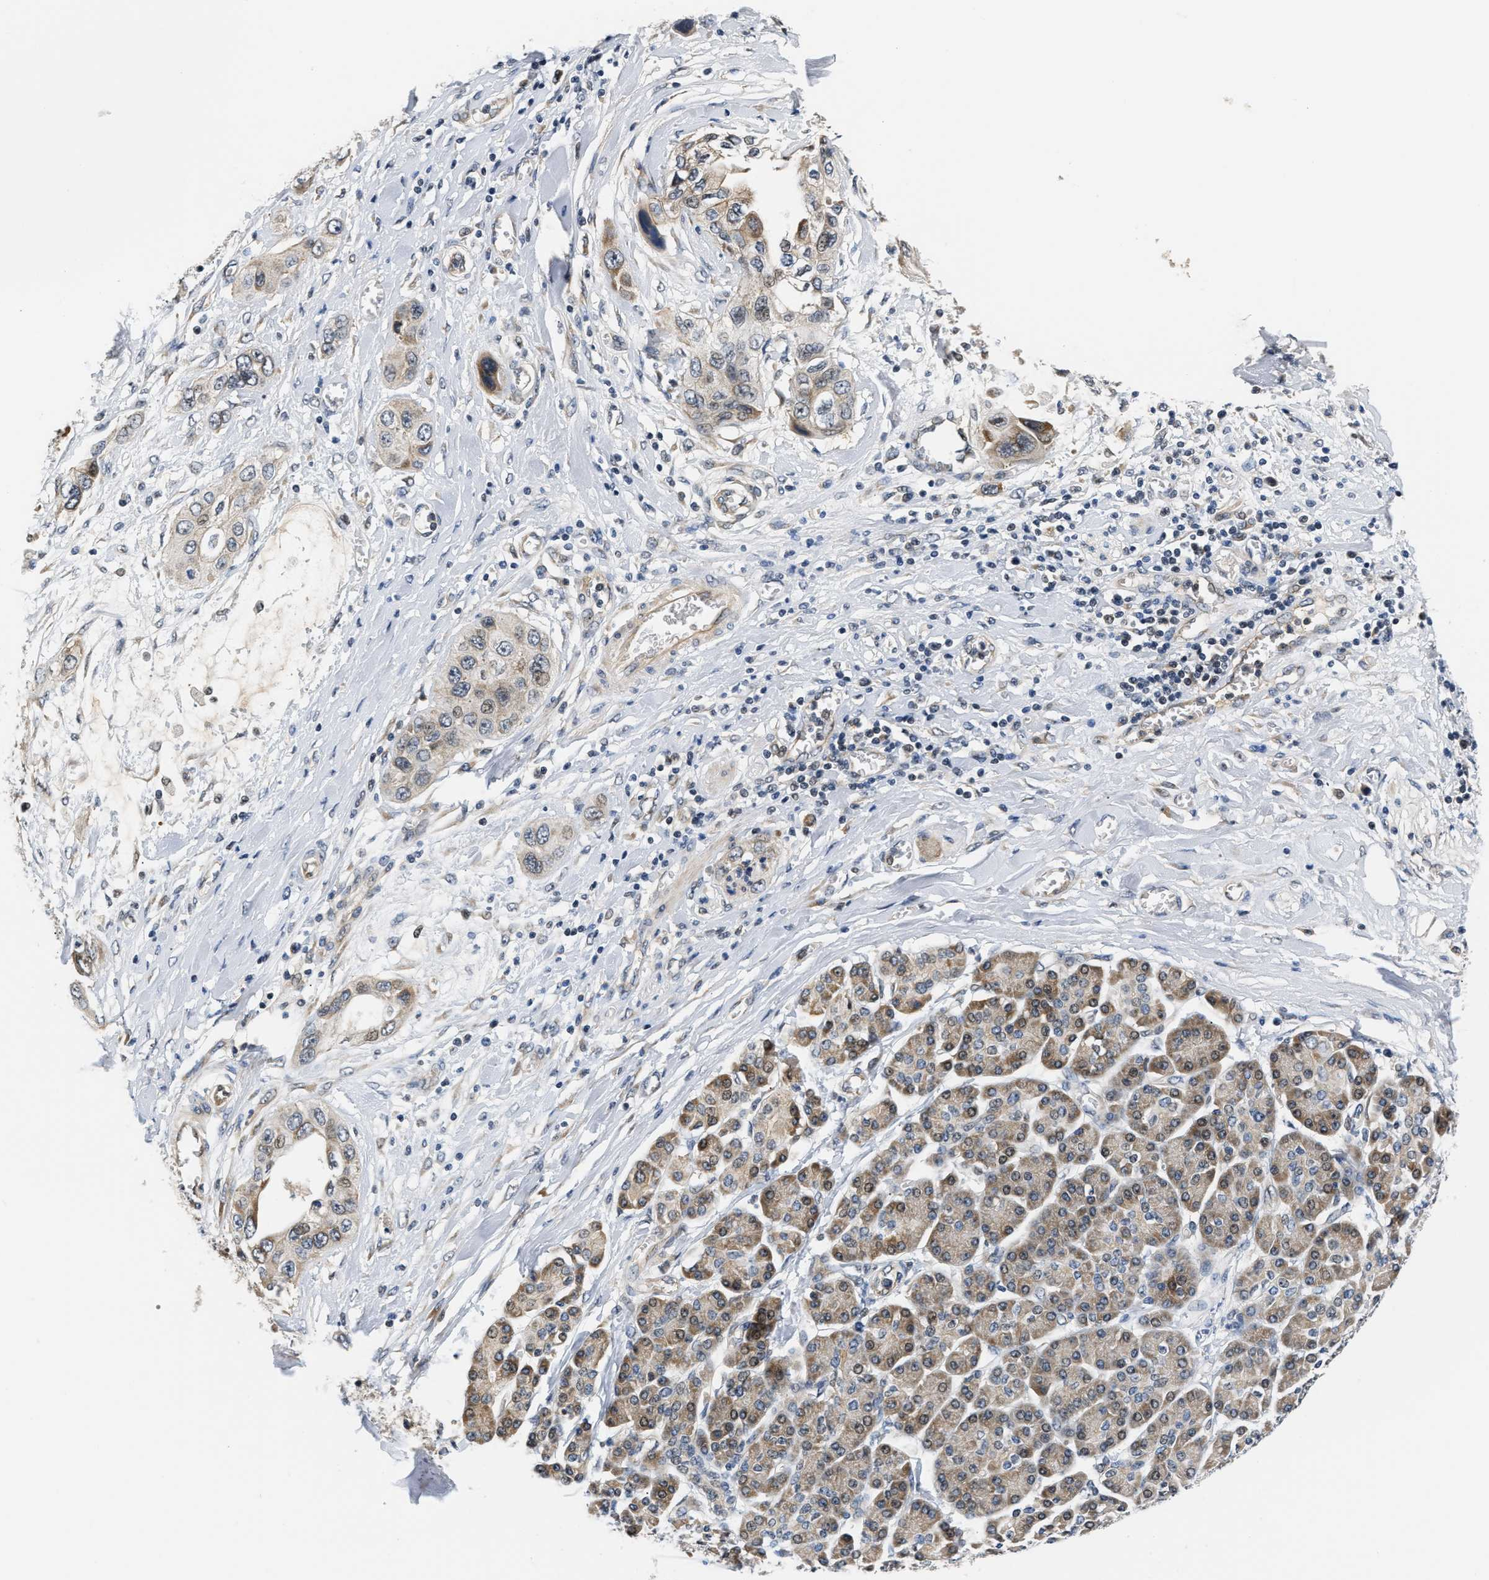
{"staining": {"intensity": "weak", "quantity": "<25%", "location": "cytoplasmic/membranous"}, "tissue": "pancreatic cancer", "cell_type": "Tumor cells", "image_type": "cancer", "snomed": [{"axis": "morphology", "description": "Adenocarcinoma, NOS"}, {"axis": "topography", "description": "Pancreas"}], "caption": "An immunohistochemistry (IHC) micrograph of pancreatic adenocarcinoma is shown. There is no staining in tumor cells of pancreatic adenocarcinoma. (DAB (3,3'-diaminobenzidine) IHC visualized using brightfield microscopy, high magnification).", "gene": "TNIP2", "patient": {"sex": "female", "age": 70}}